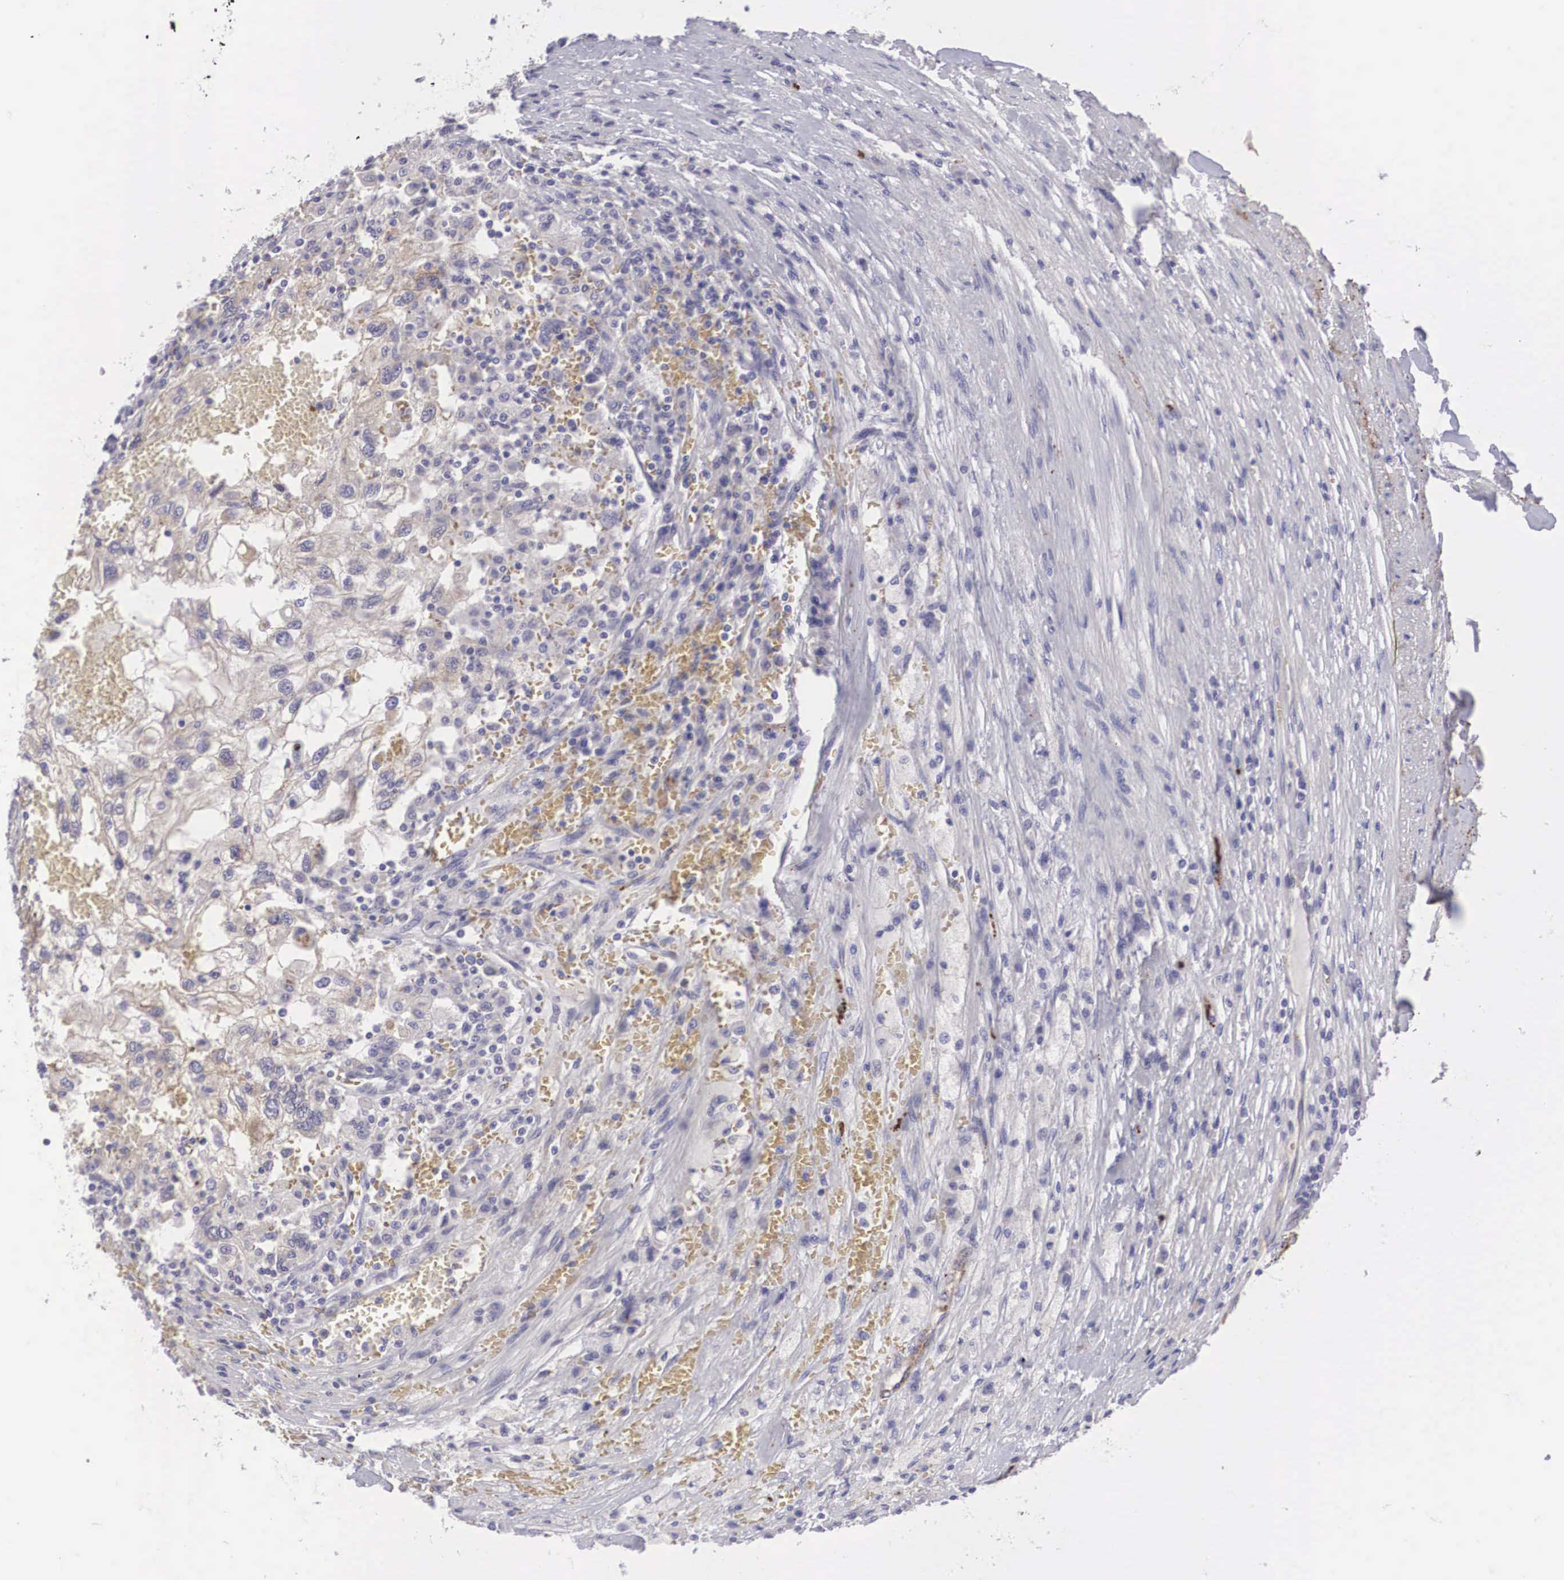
{"staining": {"intensity": "negative", "quantity": "none", "location": "none"}, "tissue": "renal cancer", "cell_type": "Tumor cells", "image_type": "cancer", "snomed": [{"axis": "morphology", "description": "Normal tissue, NOS"}, {"axis": "morphology", "description": "Adenocarcinoma, NOS"}, {"axis": "topography", "description": "Kidney"}], "caption": "Tumor cells are negative for protein expression in human renal adenocarcinoma.", "gene": "CLU", "patient": {"sex": "male", "age": 71}}